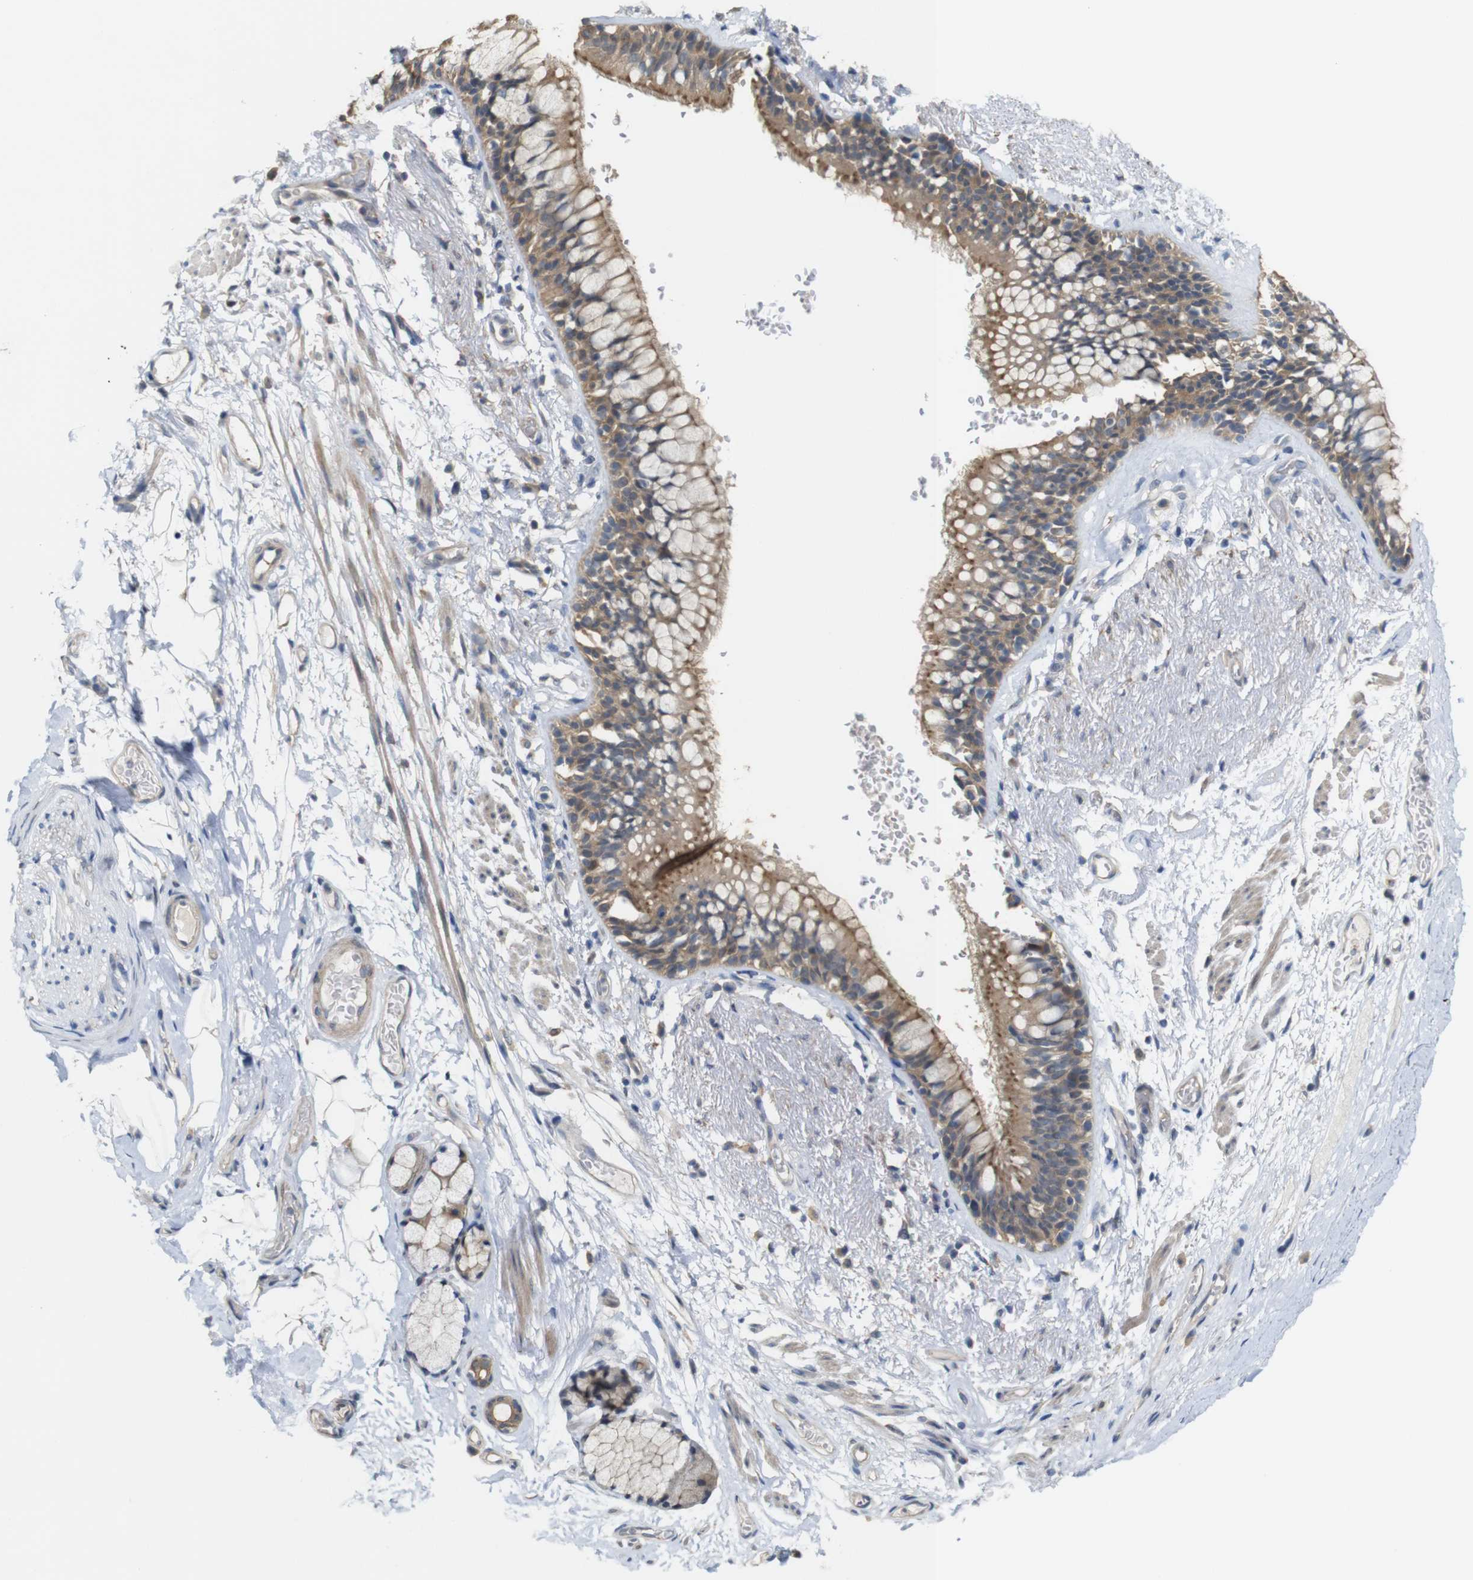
{"staining": {"intensity": "weak", "quantity": "25%-75%", "location": "cytoplasmic/membranous"}, "tissue": "adipose tissue", "cell_type": "Adipocytes", "image_type": "normal", "snomed": [{"axis": "morphology", "description": "Normal tissue, NOS"}, {"axis": "topography", "description": "Cartilage tissue"}, {"axis": "topography", "description": "Bronchus"}], "caption": "An immunohistochemistry (IHC) histopathology image of unremarkable tissue is shown. Protein staining in brown highlights weak cytoplasmic/membranous positivity in adipose tissue within adipocytes.", "gene": "CDC34", "patient": {"sex": "female", "age": 73}}